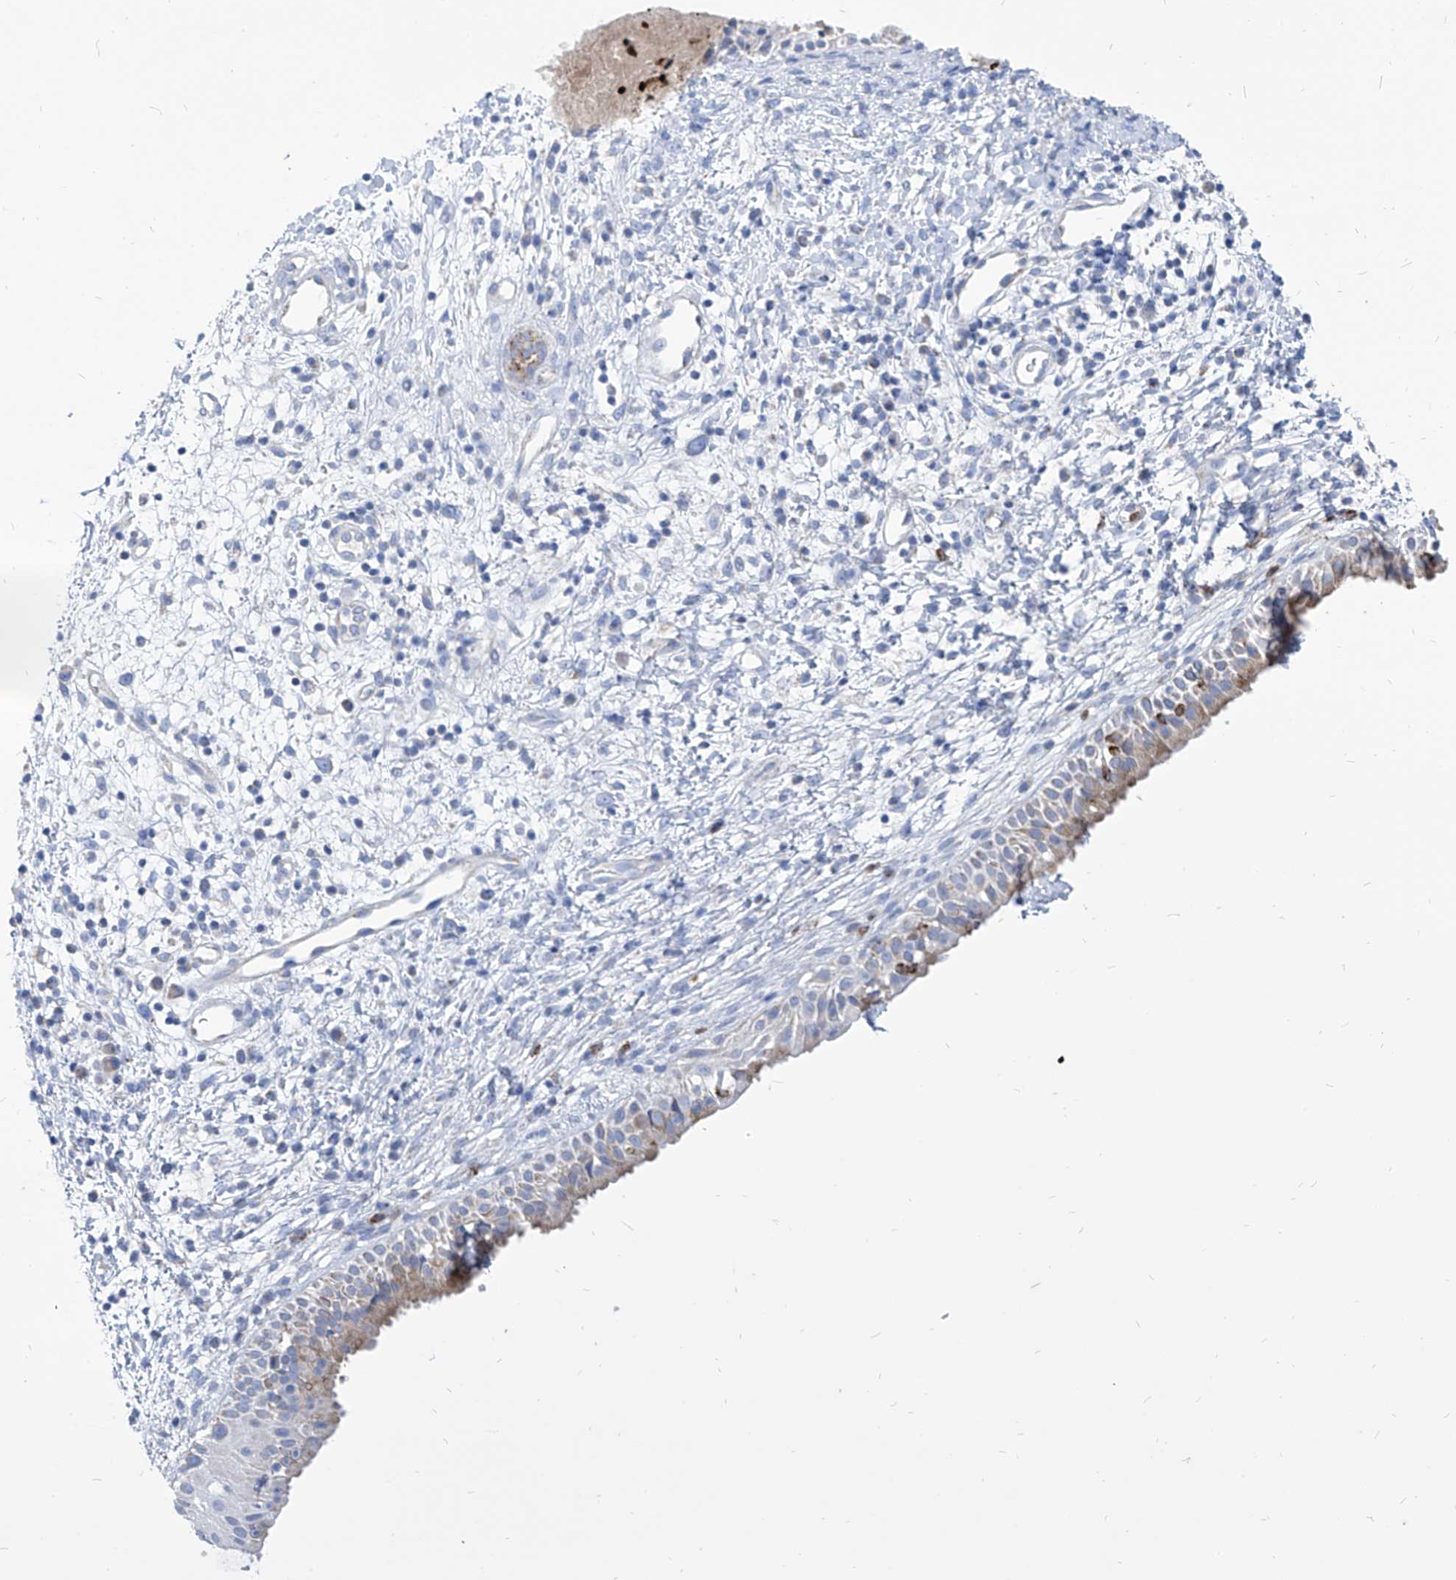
{"staining": {"intensity": "moderate", "quantity": "25%-75%", "location": "cytoplasmic/membranous"}, "tissue": "nasopharynx", "cell_type": "Respiratory epithelial cells", "image_type": "normal", "snomed": [{"axis": "morphology", "description": "Normal tissue, NOS"}, {"axis": "topography", "description": "Nasopharynx"}], "caption": "Nasopharynx stained for a protein (brown) displays moderate cytoplasmic/membranous positive positivity in approximately 25%-75% of respiratory epithelial cells.", "gene": "COQ3", "patient": {"sex": "male", "age": 22}}